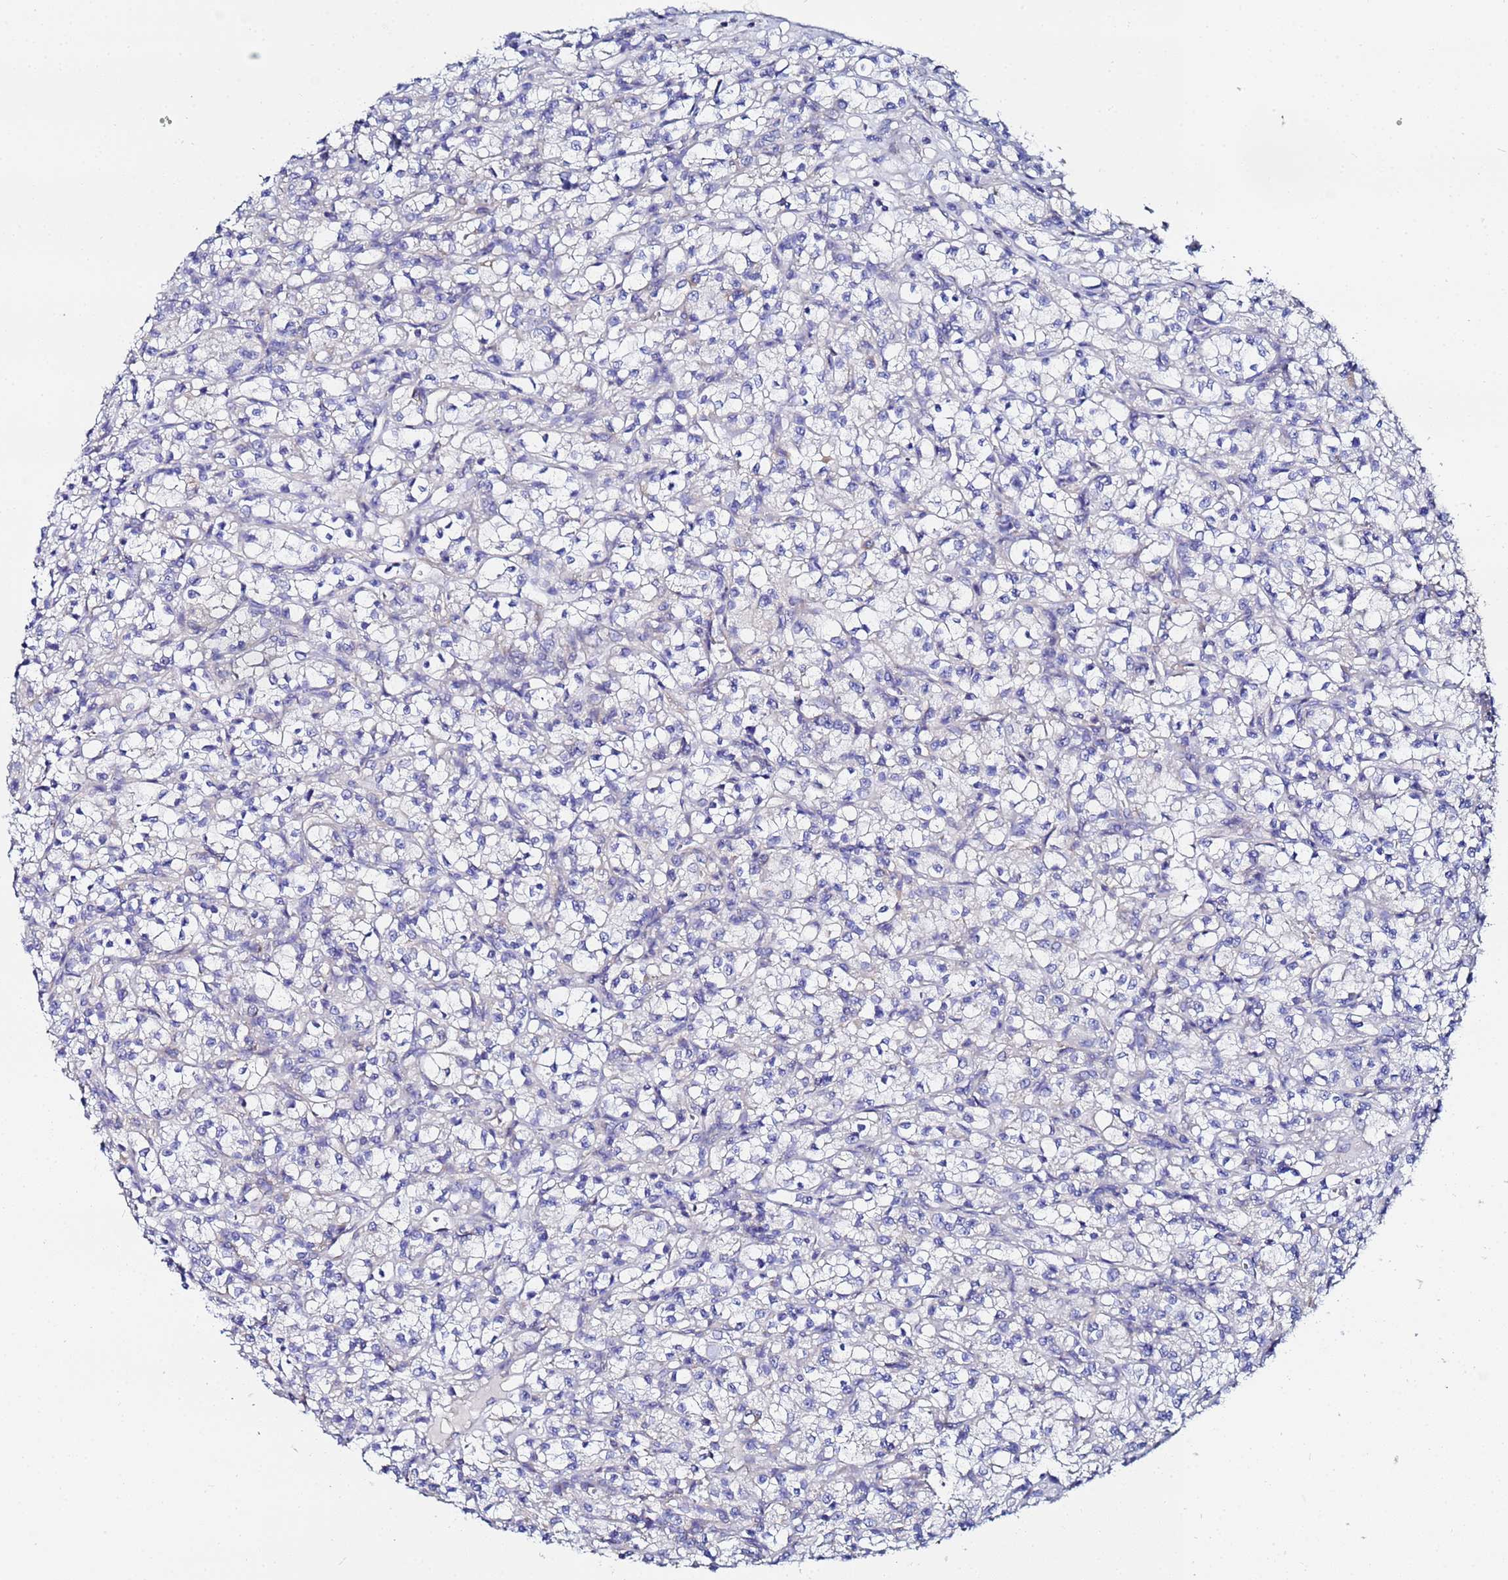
{"staining": {"intensity": "negative", "quantity": "none", "location": "none"}, "tissue": "renal cancer", "cell_type": "Tumor cells", "image_type": "cancer", "snomed": [{"axis": "morphology", "description": "Adenocarcinoma, NOS"}, {"axis": "topography", "description": "Kidney"}], "caption": "An immunohistochemistry photomicrograph of renal adenocarcinoma is shown. There is no staining in tumor cells of renal adenocarcinoma. Brightfield microscopy of IHC stained with DAB (3,3'-diaminobenzidine) (brown) and hematoxylin (blue), captured at high magnification.", "gene": "FAHD2A", "patient": {"sex": "female", "age": 59}}